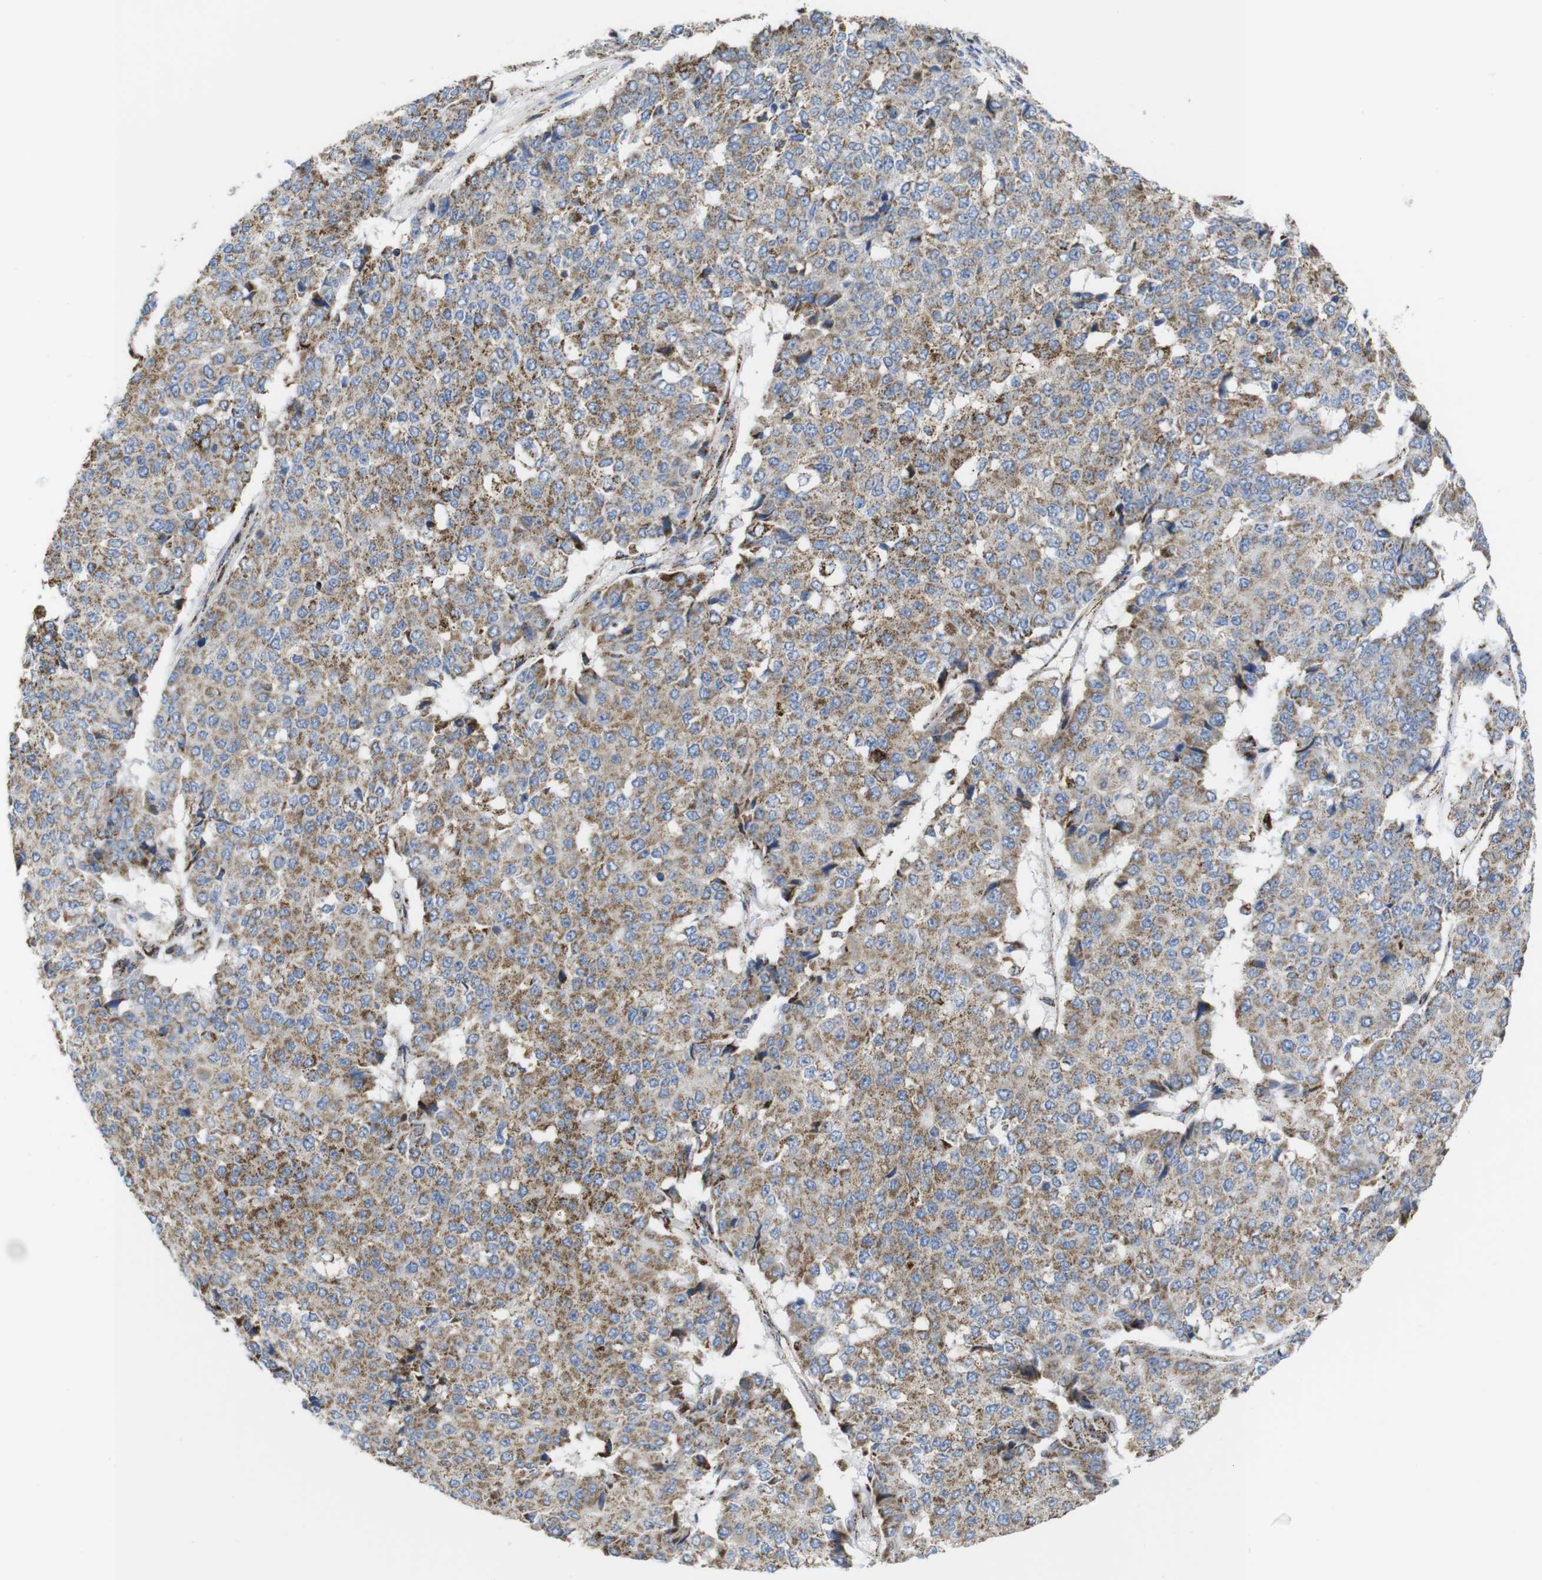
{"staining": {"intensity": "moderate", "quantity": ">75%", "location": "cytoplasmic/membranous"}, "tissue": "pancreatic cancer", "cell_type": "Tumor cells", "image_type": "cancer", "snomed": [{"axis": "morphology", "description": "Adenocarcinoma, NOS"}, {"axis": "topography", "description": "Pancreas"}], "caption": "About >75% of tumor cells in human adenocarcinoma (pancreatic) show moderate cytoplasmic/membranous protein staining as visualized by brown immunohistochemical staining.", "gene": "TMEM192", "patient": {"sex": "male", "age": 50}}